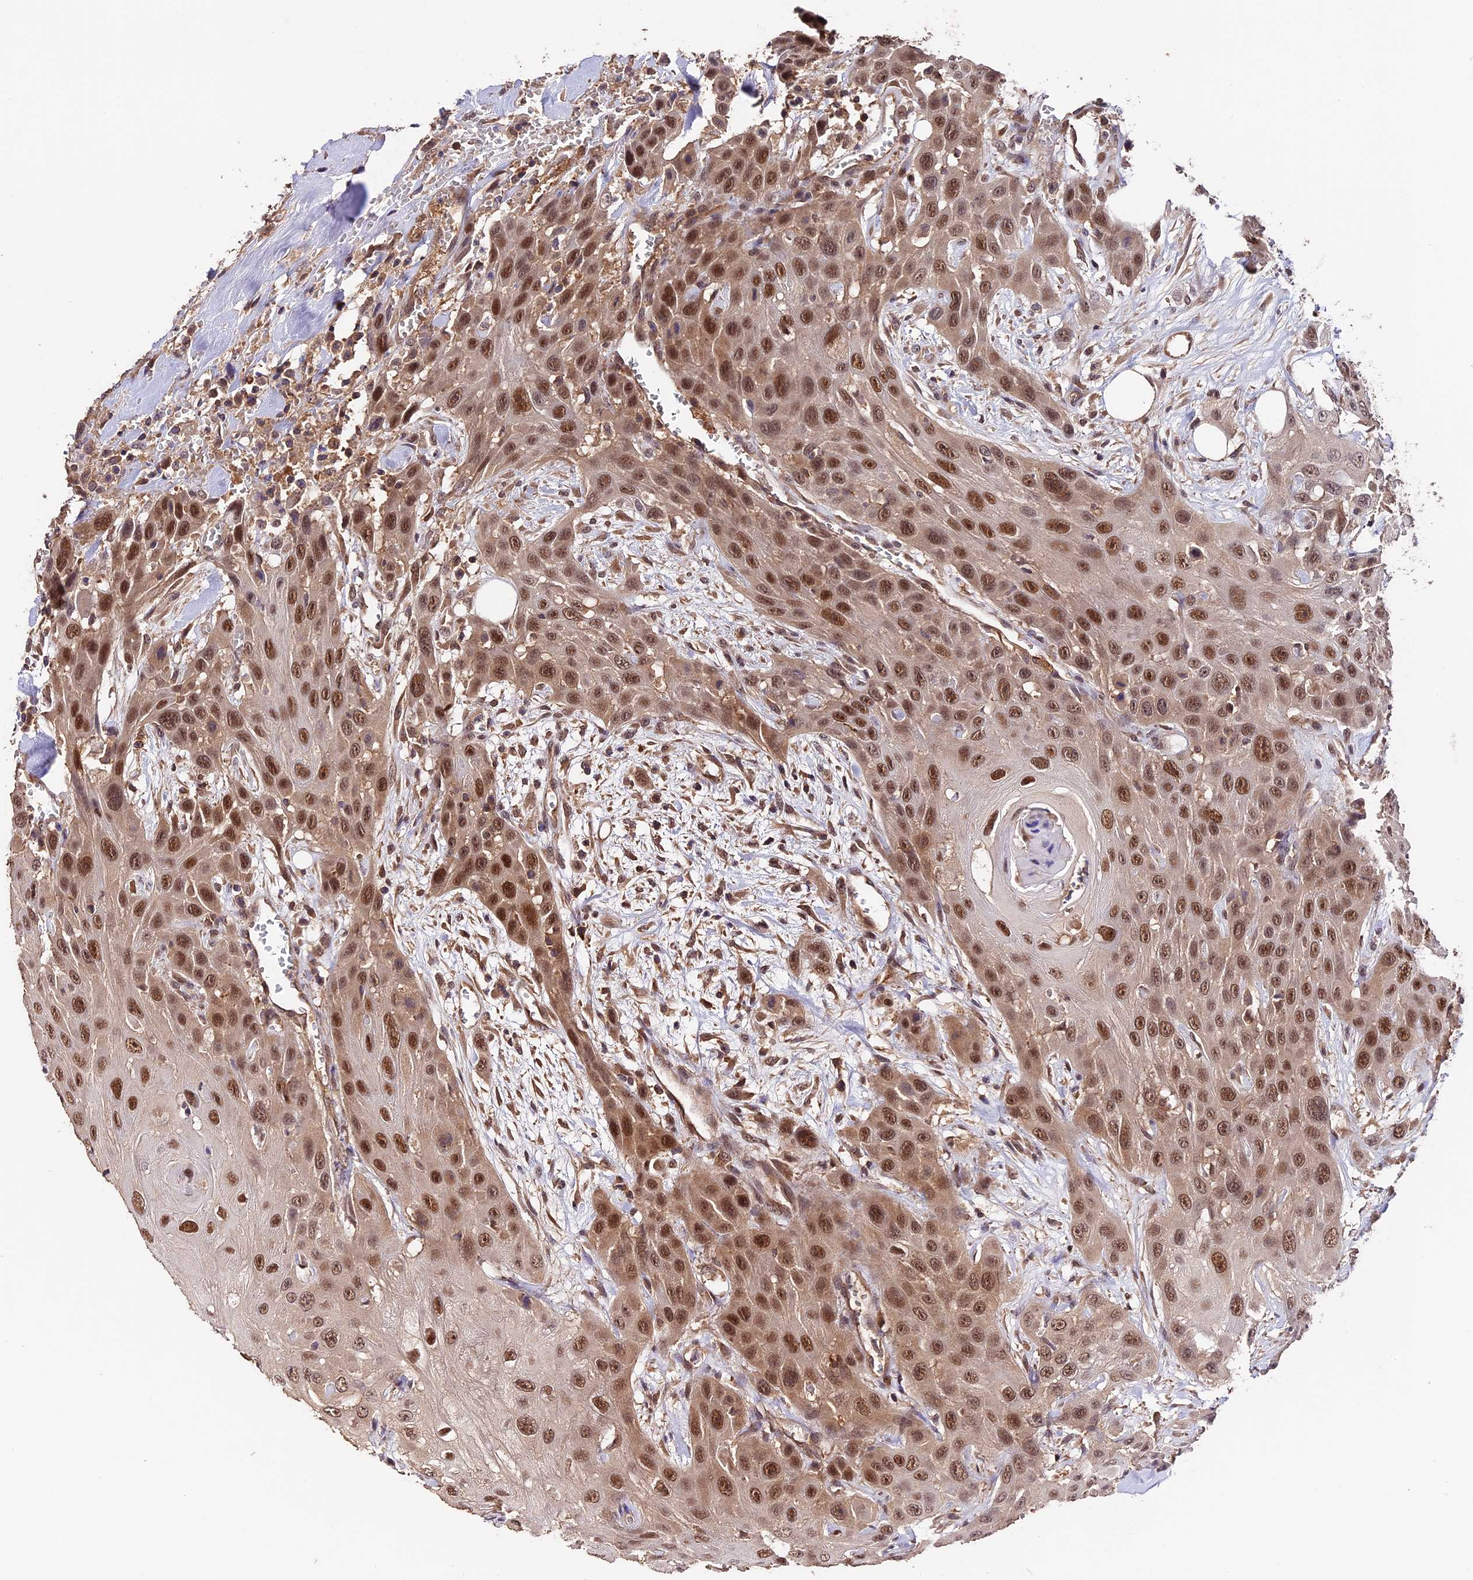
{"staining": {"intensity": "moderate", "quantity": ">75%", "location": "nuclear"}, "tissue": "head and neck cancer", "cell_type": "Tumor cells", "image_type": "cancer", "snomed": [{"axis": "morphology", "description": "Squamous cell carcinoma, NOS"}, {"axis": "topography", "description": "Head-Neck"}], "caption": "IHC histopathology image of head and neck cancer stained for a protein (brown), which shows medium levels of moderate nuclear staining in approximately >75% of tumor cells.", "gene": "TRMT1", "patient": {"sex": "male", "age": 81}}